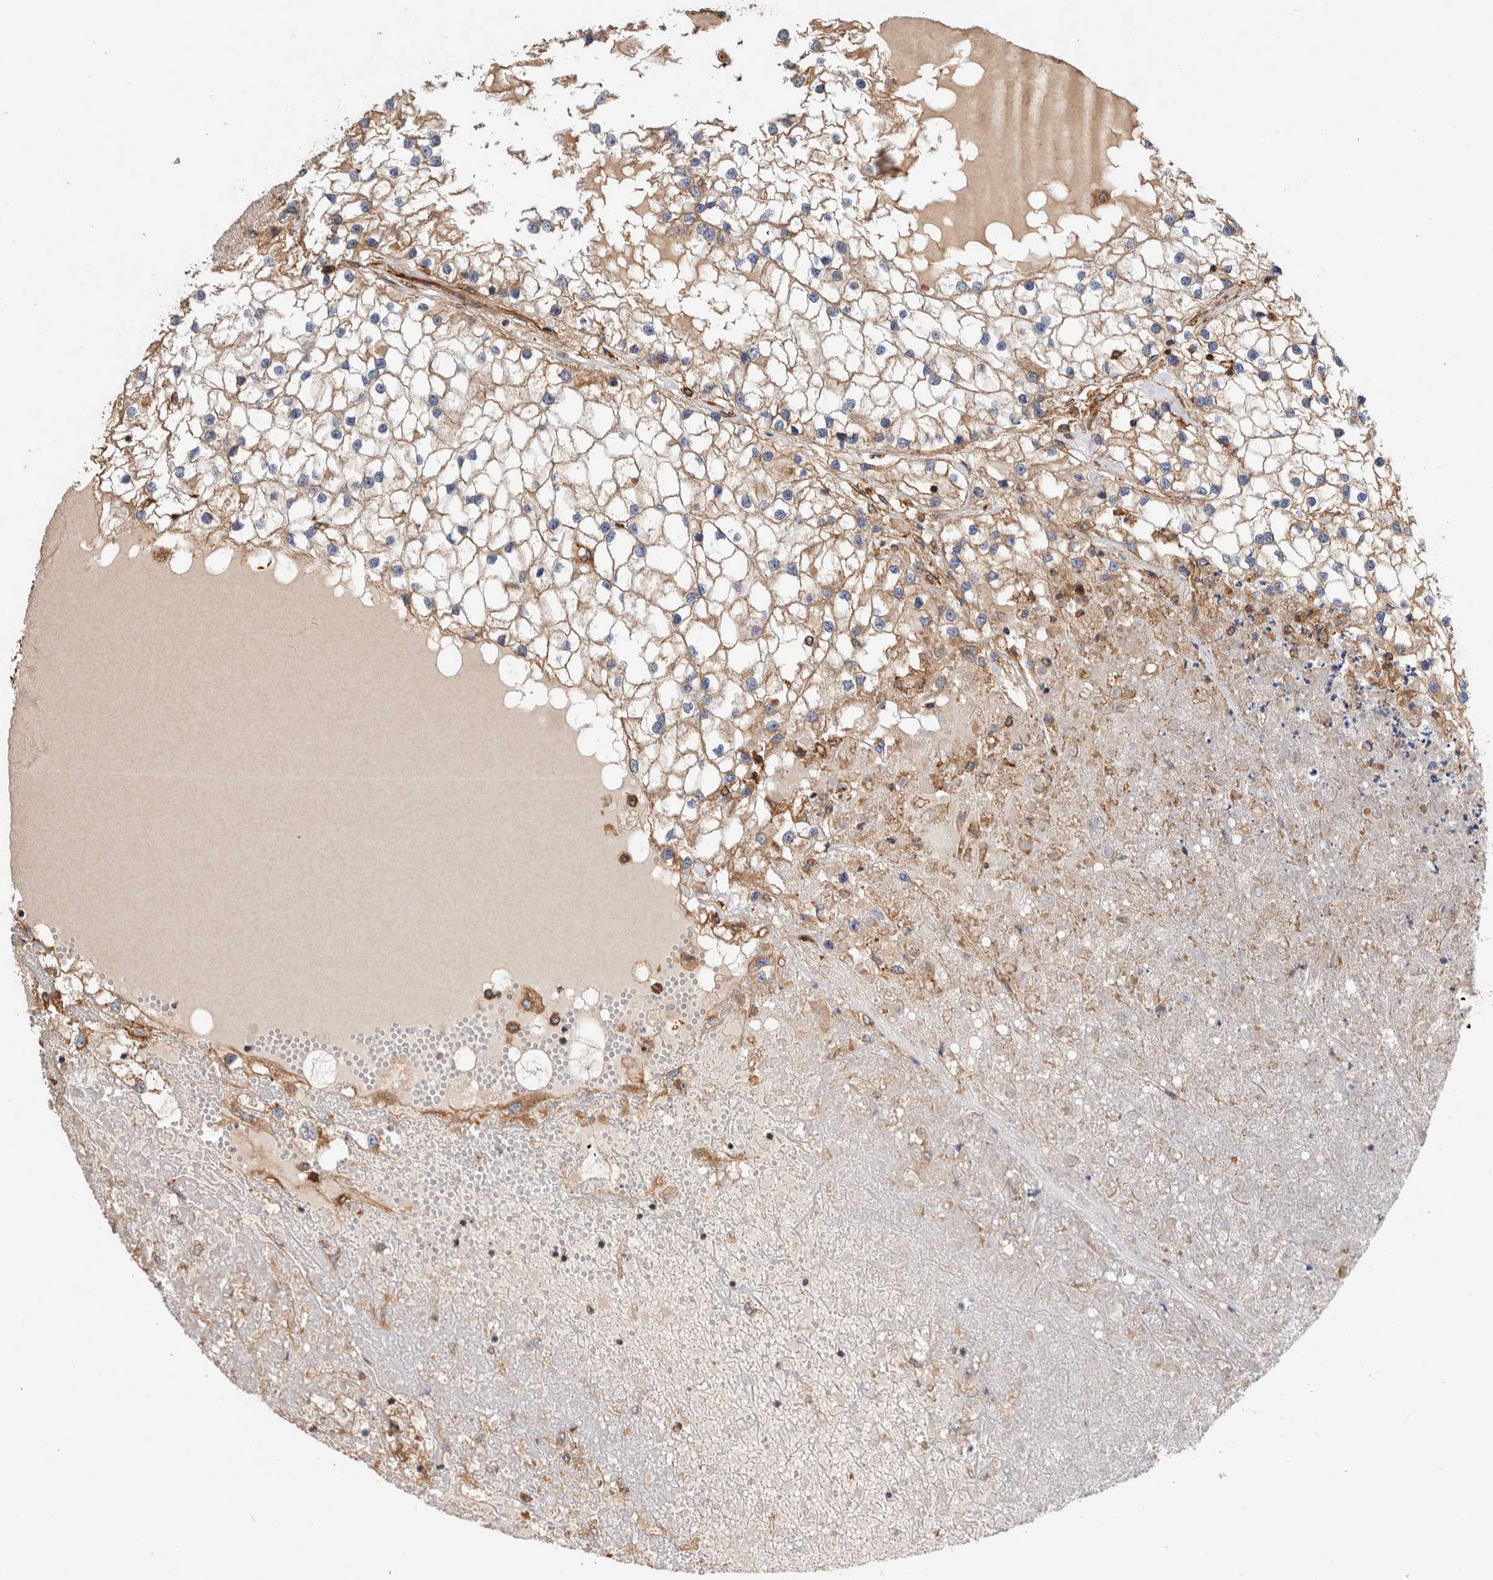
{"staining": {"intensity": "weak", "quantity": "<25%", "location": "cytoplasmic/membranous"}, "tissue": "renal cancer", "cell_type": "Tumor cells", "image_type": "cancer", "snomed": [{"axis": "morphology", "description": "Adenocarcinoma, NOS"}, {"axis": "topography", "description": "Kidney"}], "caption": "DAB immunohistochemical staining of human renal cancer (adenocarcinoma) reveals no significant positivity in tumor cells.", "gene": "ZNF397", "patient": {"sex": "male", "age": 68}}